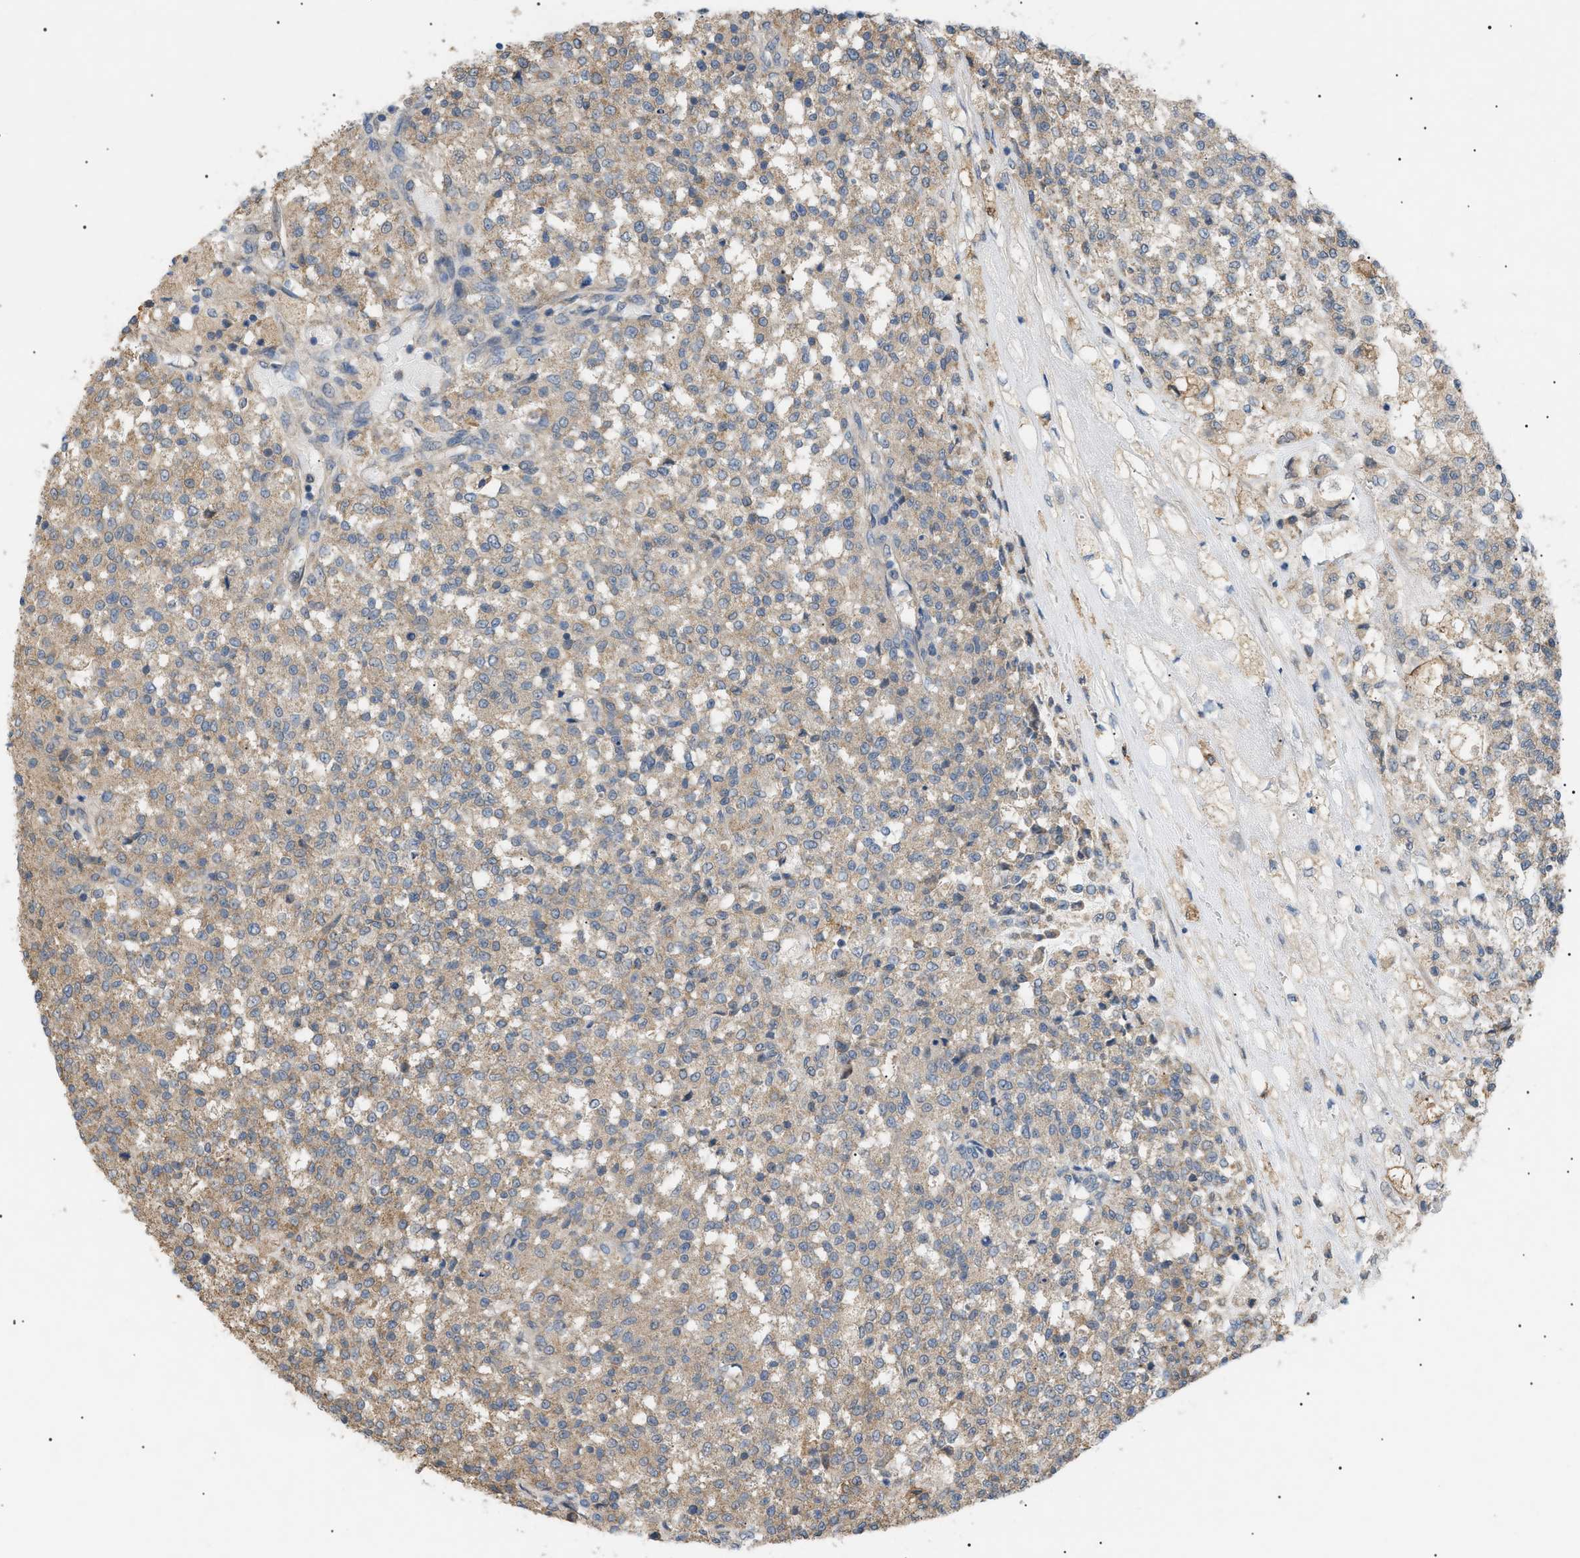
{"staining": {"intensity": "weak", "quantity": ">75%", "location": "cytoplasmic/membranous"}, "tissue": "testis cancer", "cell_type": "Tumor cells", "image_type": "cancer", "snomed": [{"axis": "morphology", "description": "Seminoma, NOS"}, {"axis": "topography", "description": "Testis"}], "caption": "Tumor cells reveal weak cytoplasmic/membranous staining in about >75% of cells in testis cancer (seminoma). The staining is performed using DAB brown chromogen to label protein expression. The nuclei are counter-stained blue using hematoxylin.", "gene": "IRS2", "patient": {"sex": "male", "age": 59}}